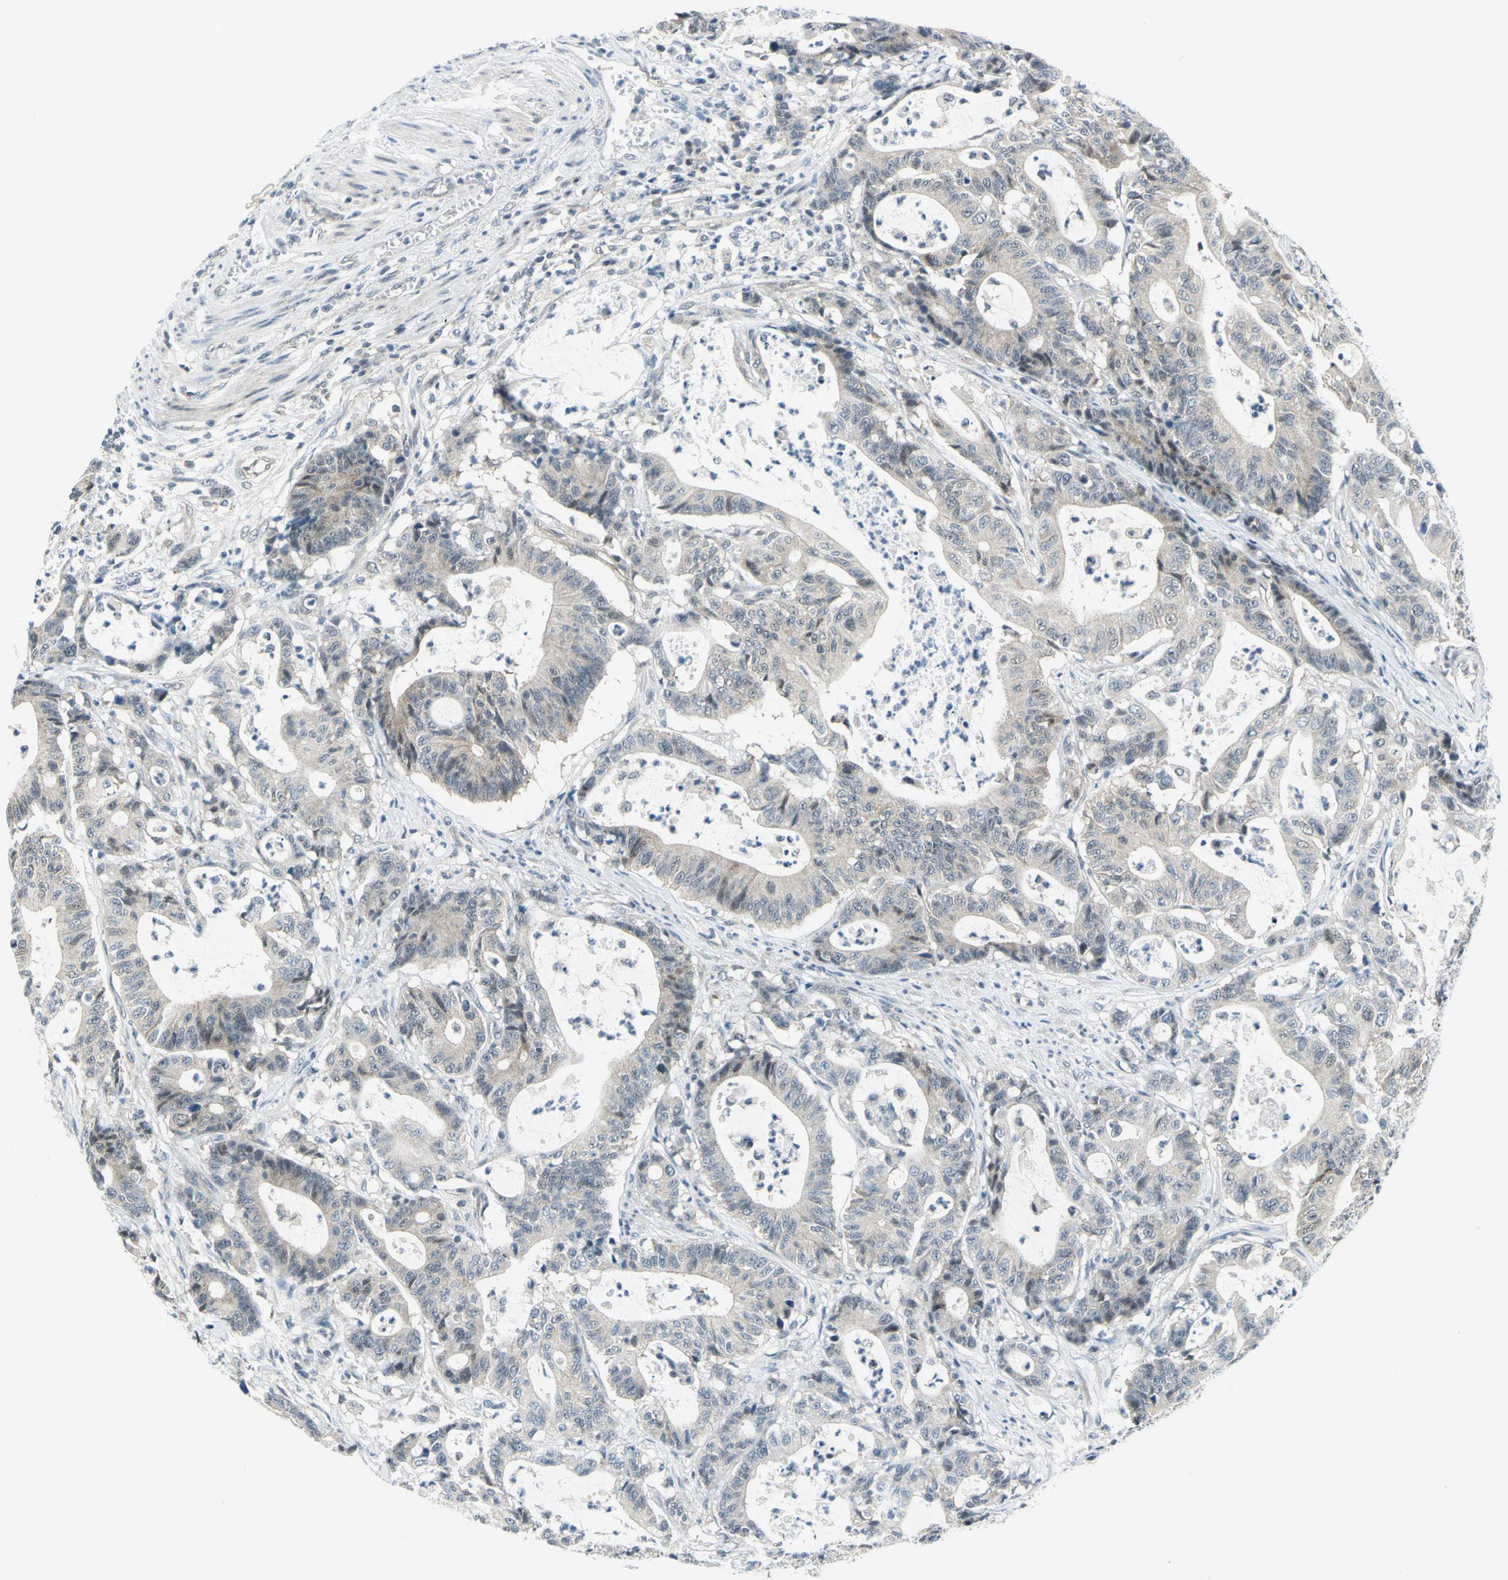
{"staining": {"intensity": "weak", "quantity": "25%-75%", "location": "cytoplasmic/membranous"}, "tissue": "colorectal cancer", "cell_type": "Tumor cells", "image_type": "cancer", "snomed": [{"axis": "morphology", "description": "Adenocarcinoma, NOS"}, {"axis": "topography", "description": "Colon"}], "caption": "IHC (DAB) staining of human colorectal cancer reveals weak cytoplasmic/membranous protein staining in about 25%-75% of tumor cells.", "gene": "PIN1", "patient": {"sex": "female", "age": 84}}